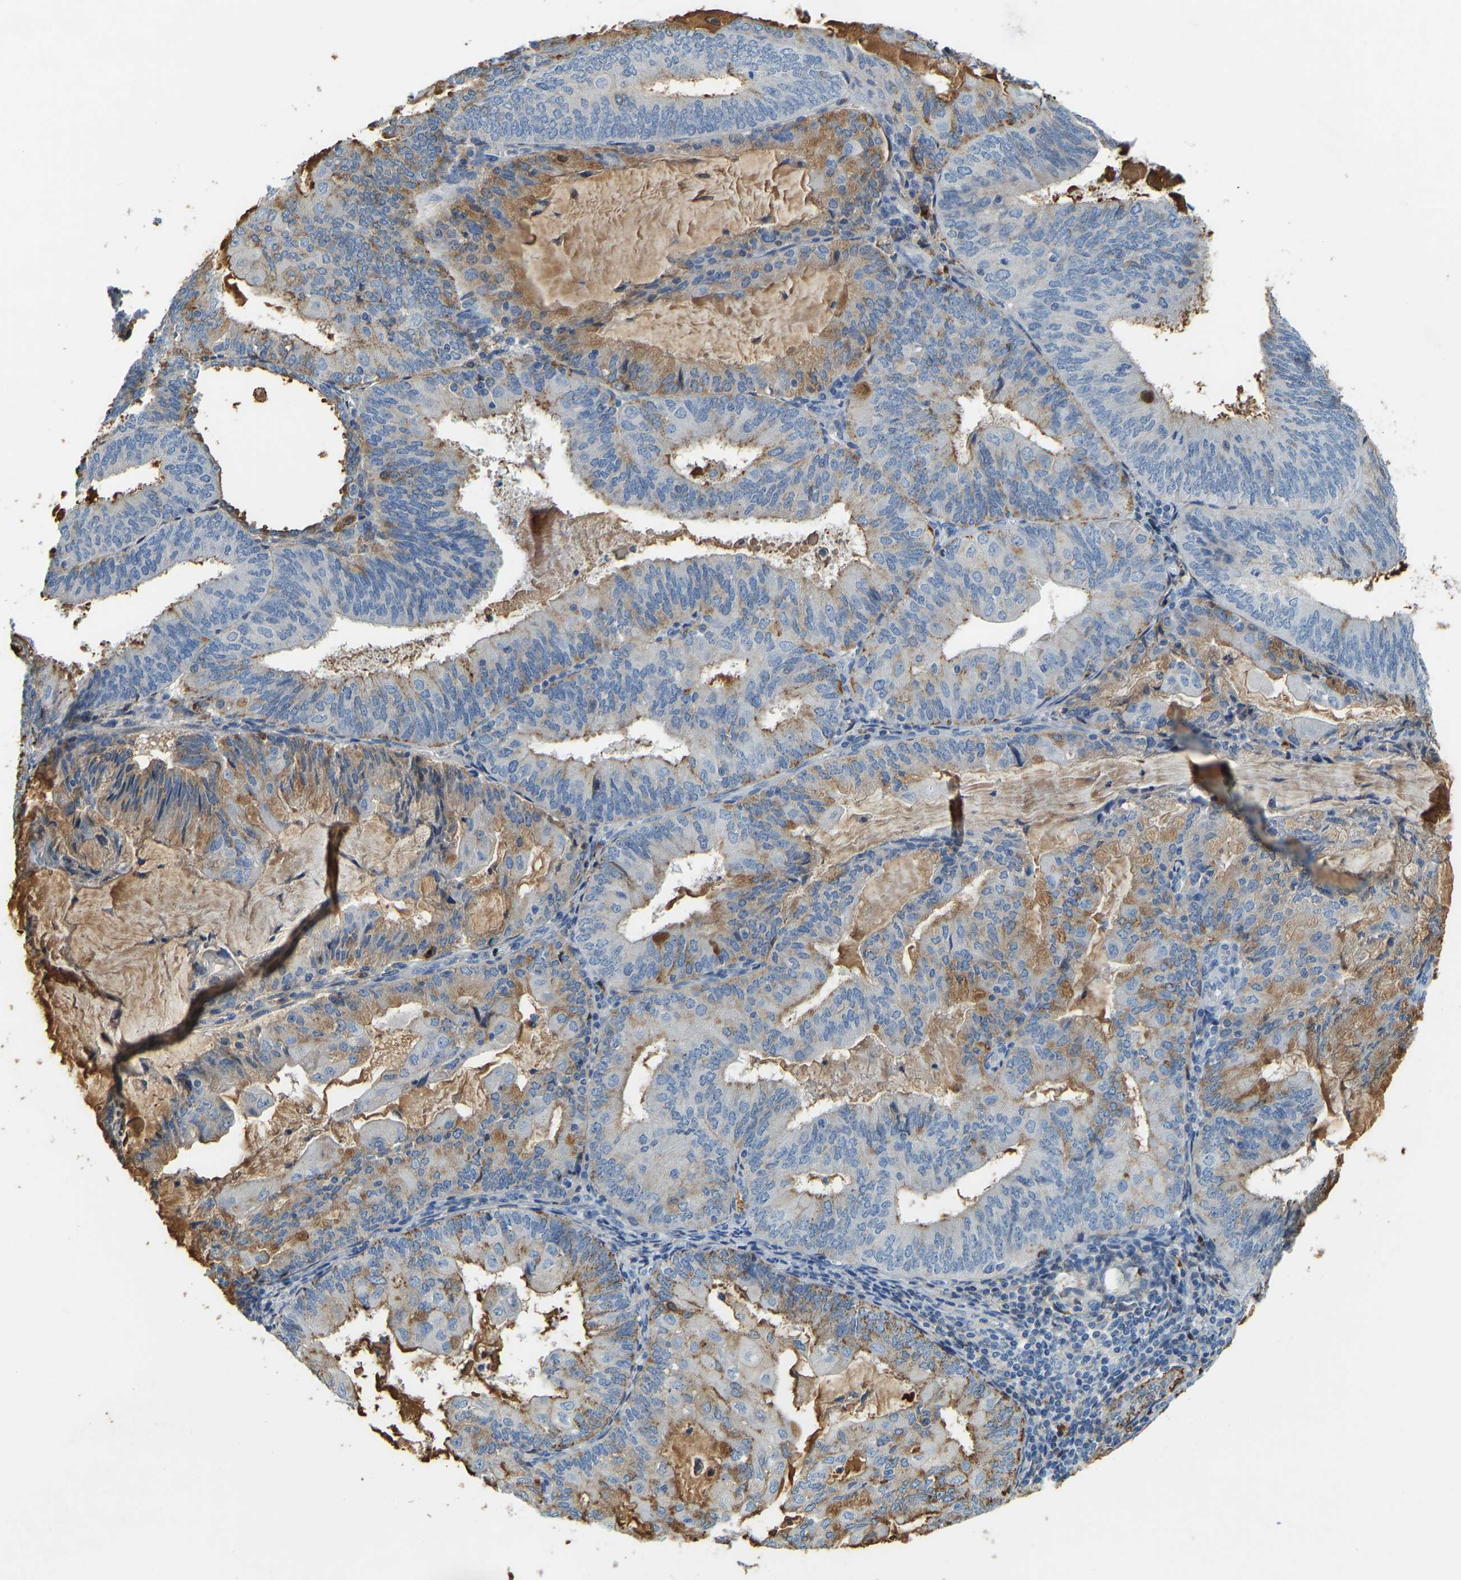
{"staining": {"intensity": "negative", "quantity": "none", "location": "none"}, "tissue": "endometrial cancer", "cell_type": "Tumor cells", "image_type": "cancer", "snomed": [{"axis": "morphology", "description": "Adenocarcinoma, NOS"}, {"axis": "topography", "description": "Endometrium"}], "caption": "This photomicrograph is of adenocarcinoma (endometrial) stained with immunohistochemistry (IHC) to label a protein in brown with the nuclei are counter-stained blue. There is no staining in tumor cells.", "gene": "THBS4", "patient": {"sex": "female", "age": 81}}